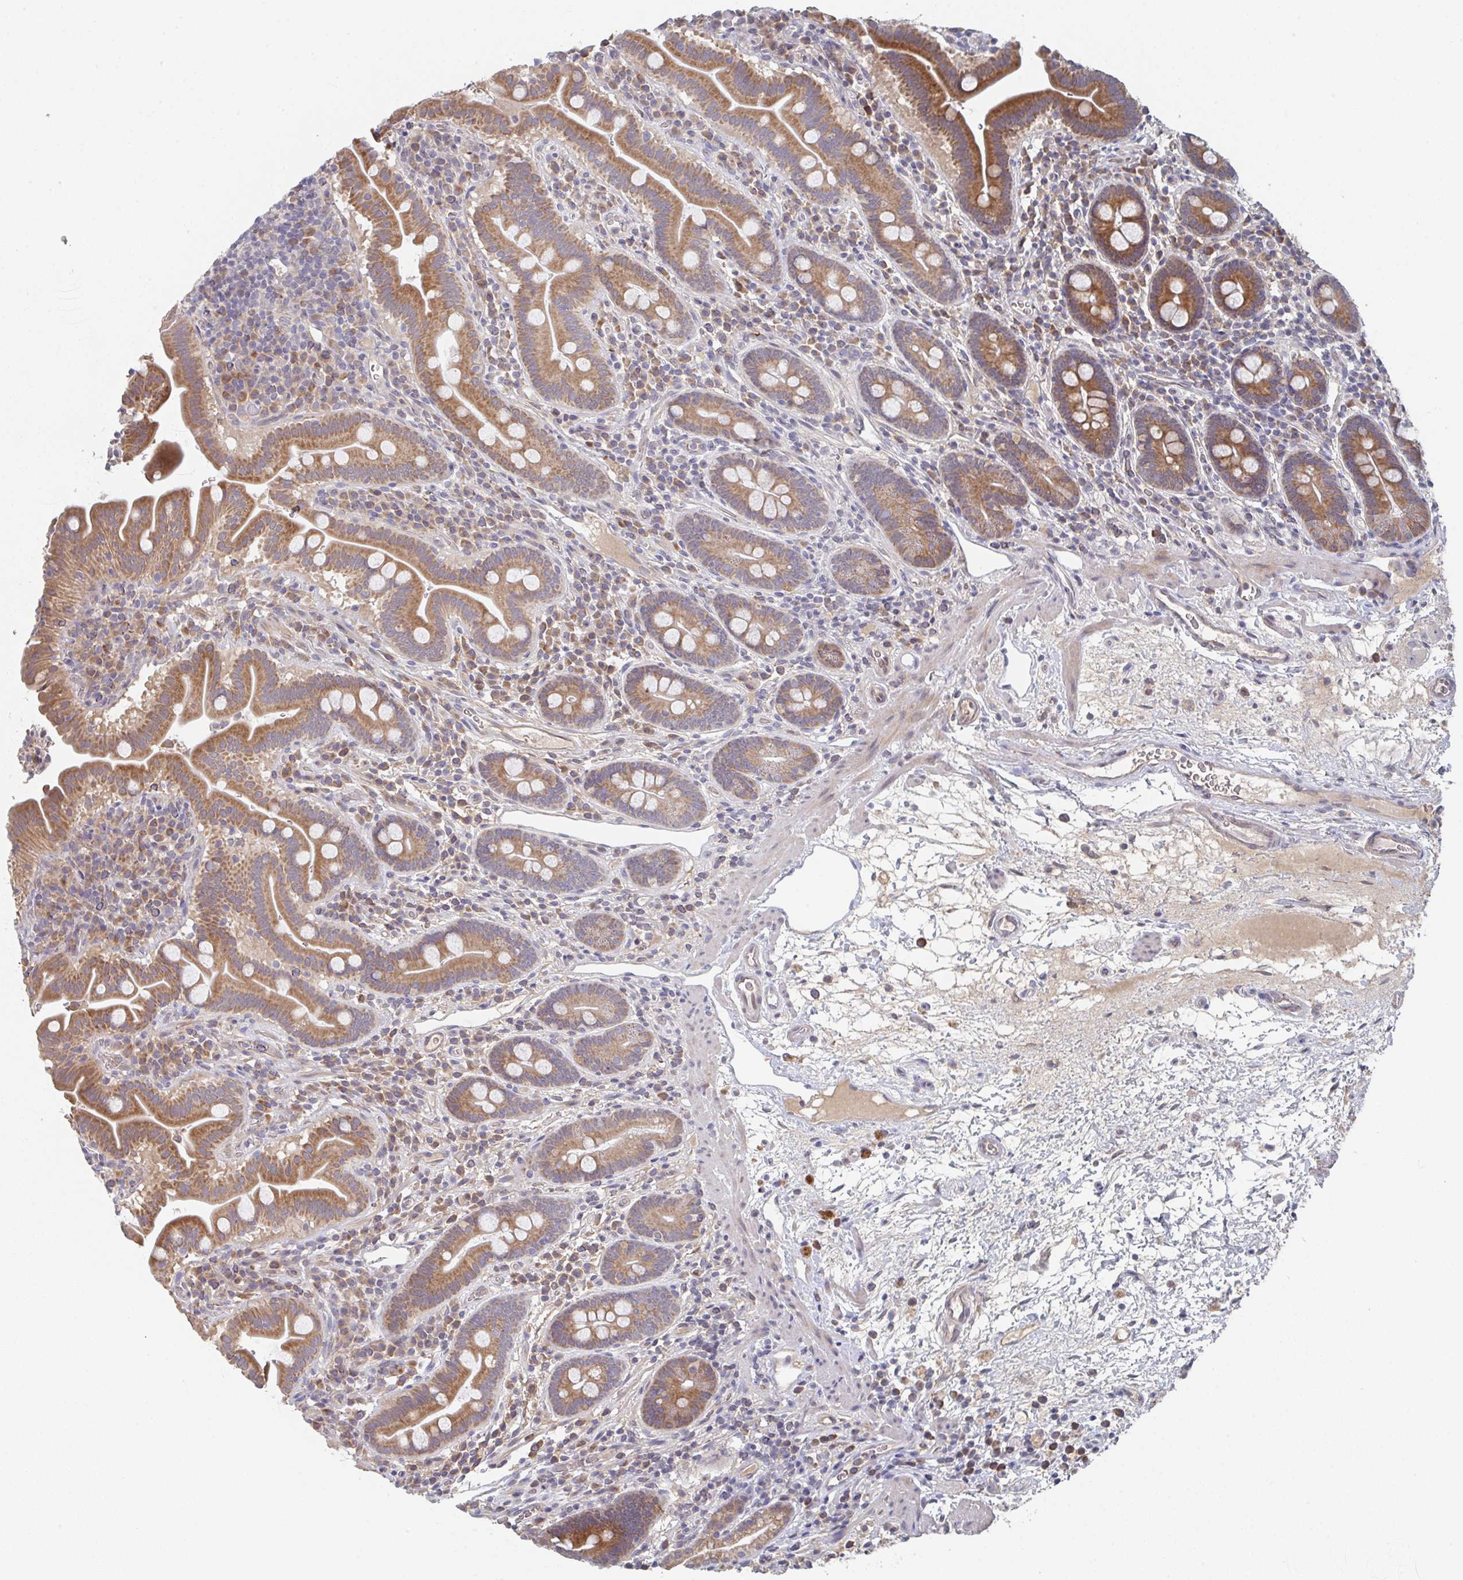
{"staining": {"intensity": "moderate", "quantity": ">75%", "location": "cytoplasmic/membranous"}, "tissue": "small intestine", "cell_type": "Glandular cells", "image_type": "normal", "snomed": [{"axis": "morphology", "description": "Normal tissue, NOS"}, {"axis": "topography", "description": "Small intestine"}], "caption": "Protein expression by immunohistochemistry displays moderate cytoplasmic/membranous positivity in about >75% of glandular cells in unremarkable small intestine.", "gene": "ELOVL1", "patient": {"sex": "male", "age": 26}}